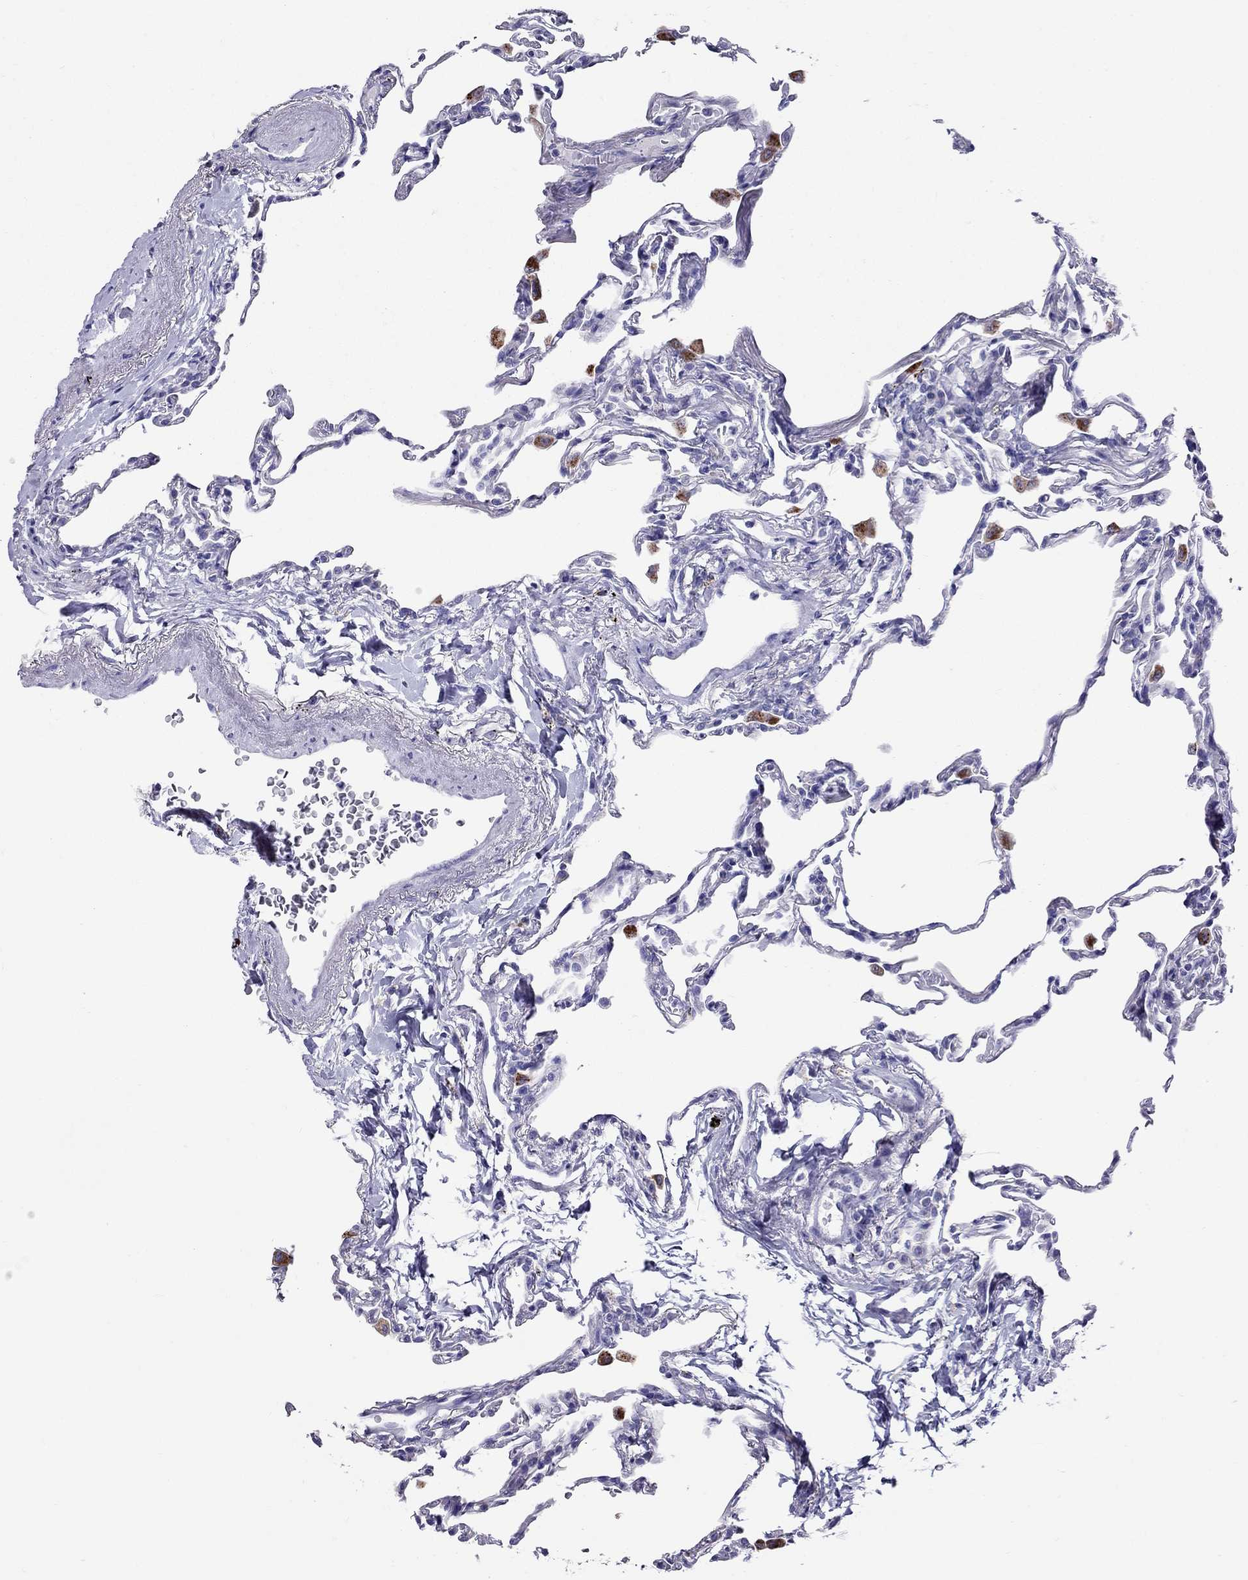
{"staining": {"intensity": "negative", "quantity": "none", "location": "none"}, "tissue": "lung", "cell_type": "Alveolar cells", "image_type": "normal", "snomed": [{"axis": "morphology", "description": "Normal tissue, NOS"}, {"axis": "topography", "description": "Lung"}], "caption": "Immunohistochemistry histopathology image of benign human lung stained for a protein (brown), which shows no positivity in alveolar cells.", "gene": "CLPSL2", "patient": {"sex": "female", "age": 57}}